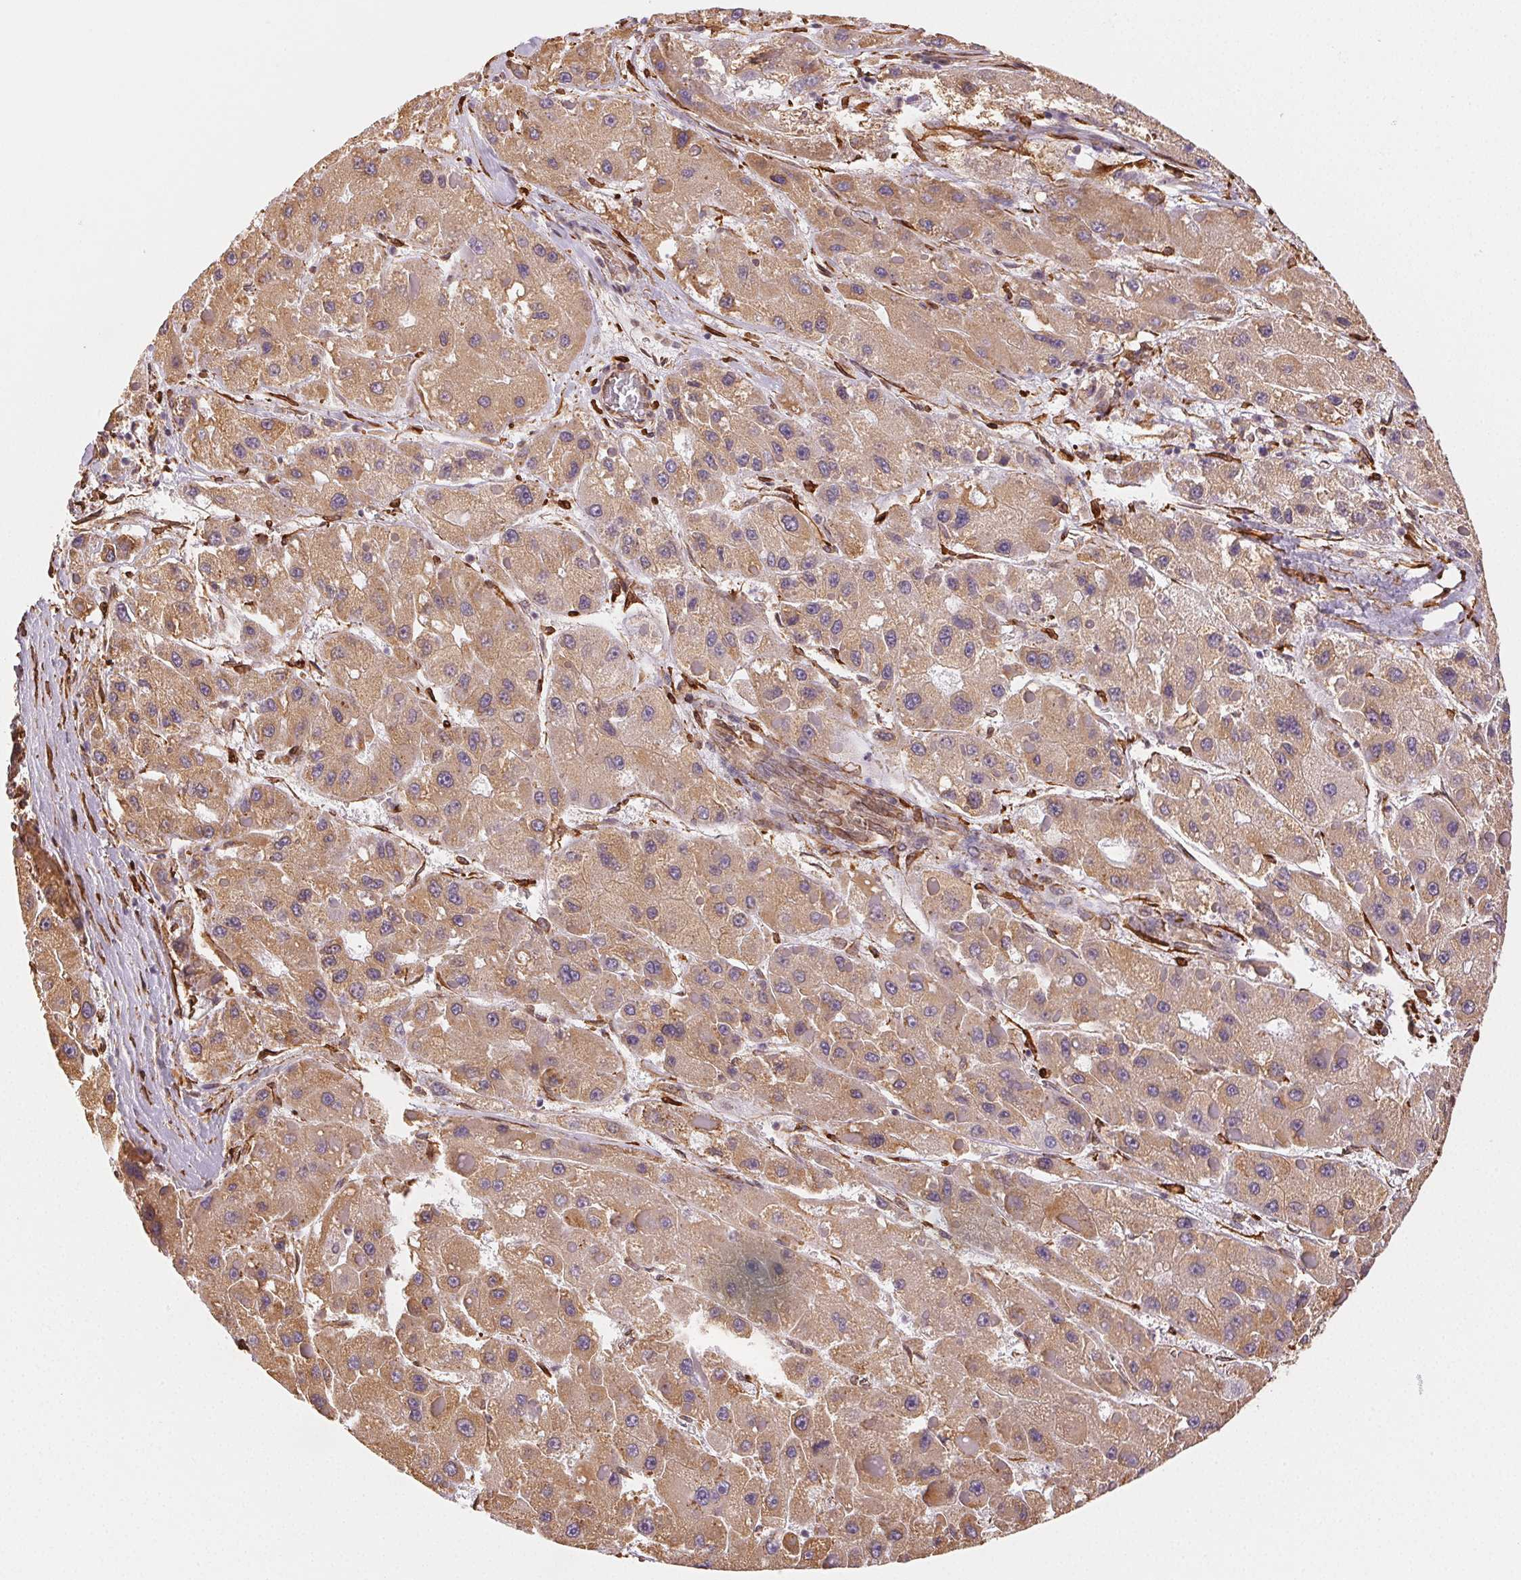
{"staining": {"intensity": "moderate", "quantity": ">75%", "location": "cytoplasmic/membranous"}, "tissue": "liver cancer", "cell_type": "Tumor cells", "image_type": "cancer", "snomed": [{"axis": "morphology", "description": "Carcinoma, Hepatocellular, NOS"}, {"axis": "topography", "description": "Liver"}], "caption": "Immunohistochemical staining of hepatocellular carcinoma (liver) demonstrates medium levels of moderate cytoplasmic/membranous protein positivity in about >75% of tumor cells.", "gene": "RCN3", "patient": {"sex": "female", "age": 73}}